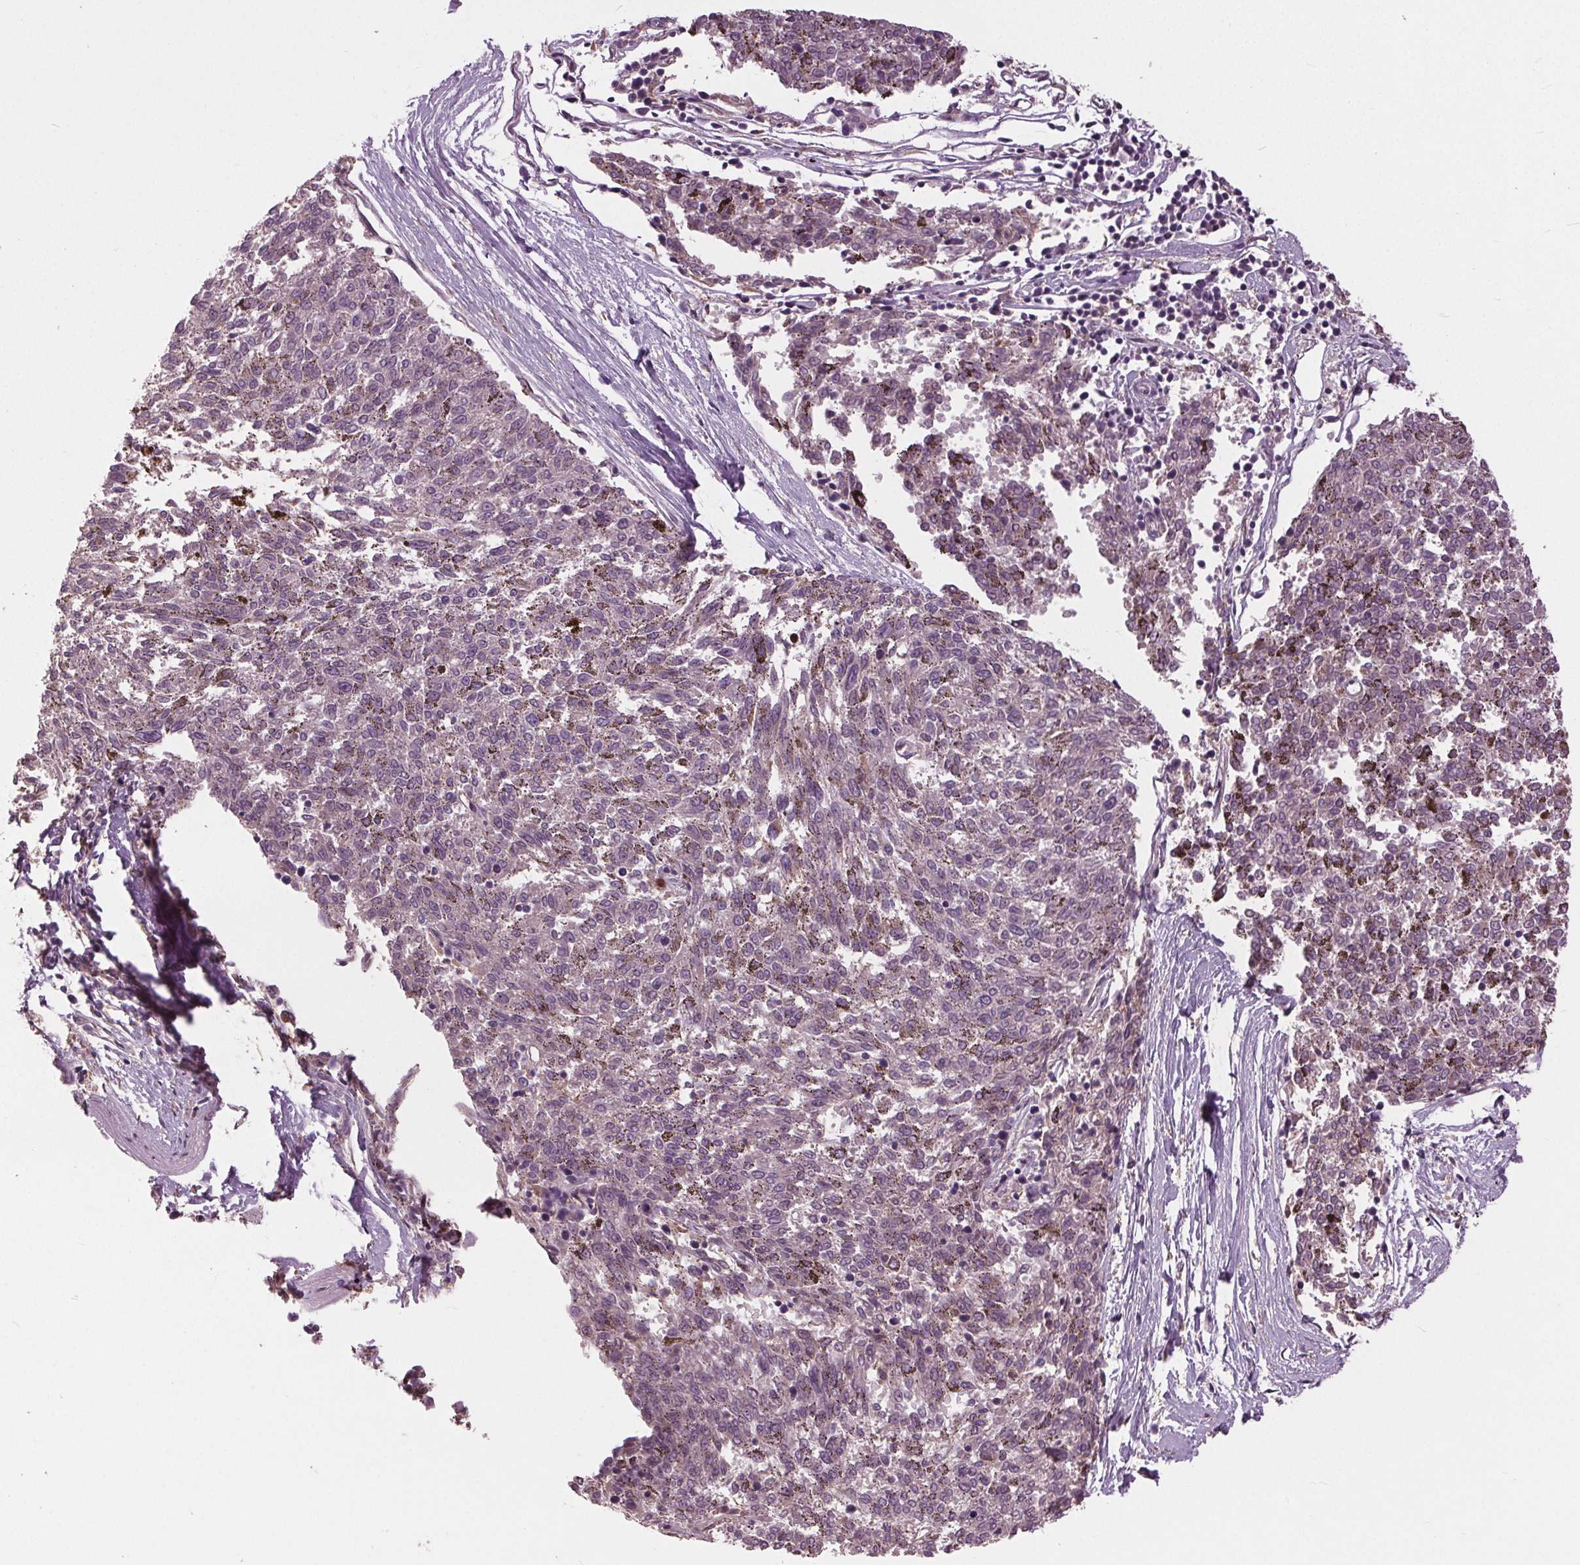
{"staining": {"intensity": "negative", "quantity": "none", "location": "none"}, "tissue": "melanoma", "cell_type": "Tumor cells", "image_type": "cancer", "snomed": [{"axis": "morphology", "description": "Malignant melanoma, NOS"}, {"axis": "topography", "description": "Skin"}], "caption": "Immunohistochemical staining of human malignant melanoma exhibits no significant expression in tumor cells. (Stains: DAB (3,3'-diaminobenzidine) immunohistochemistry with hematoxylin counter stain, Microscopy: brightfield microscopy at high magnification).", "gene": "BSDC1", "patient": {"sex": "female", "age": 72}}